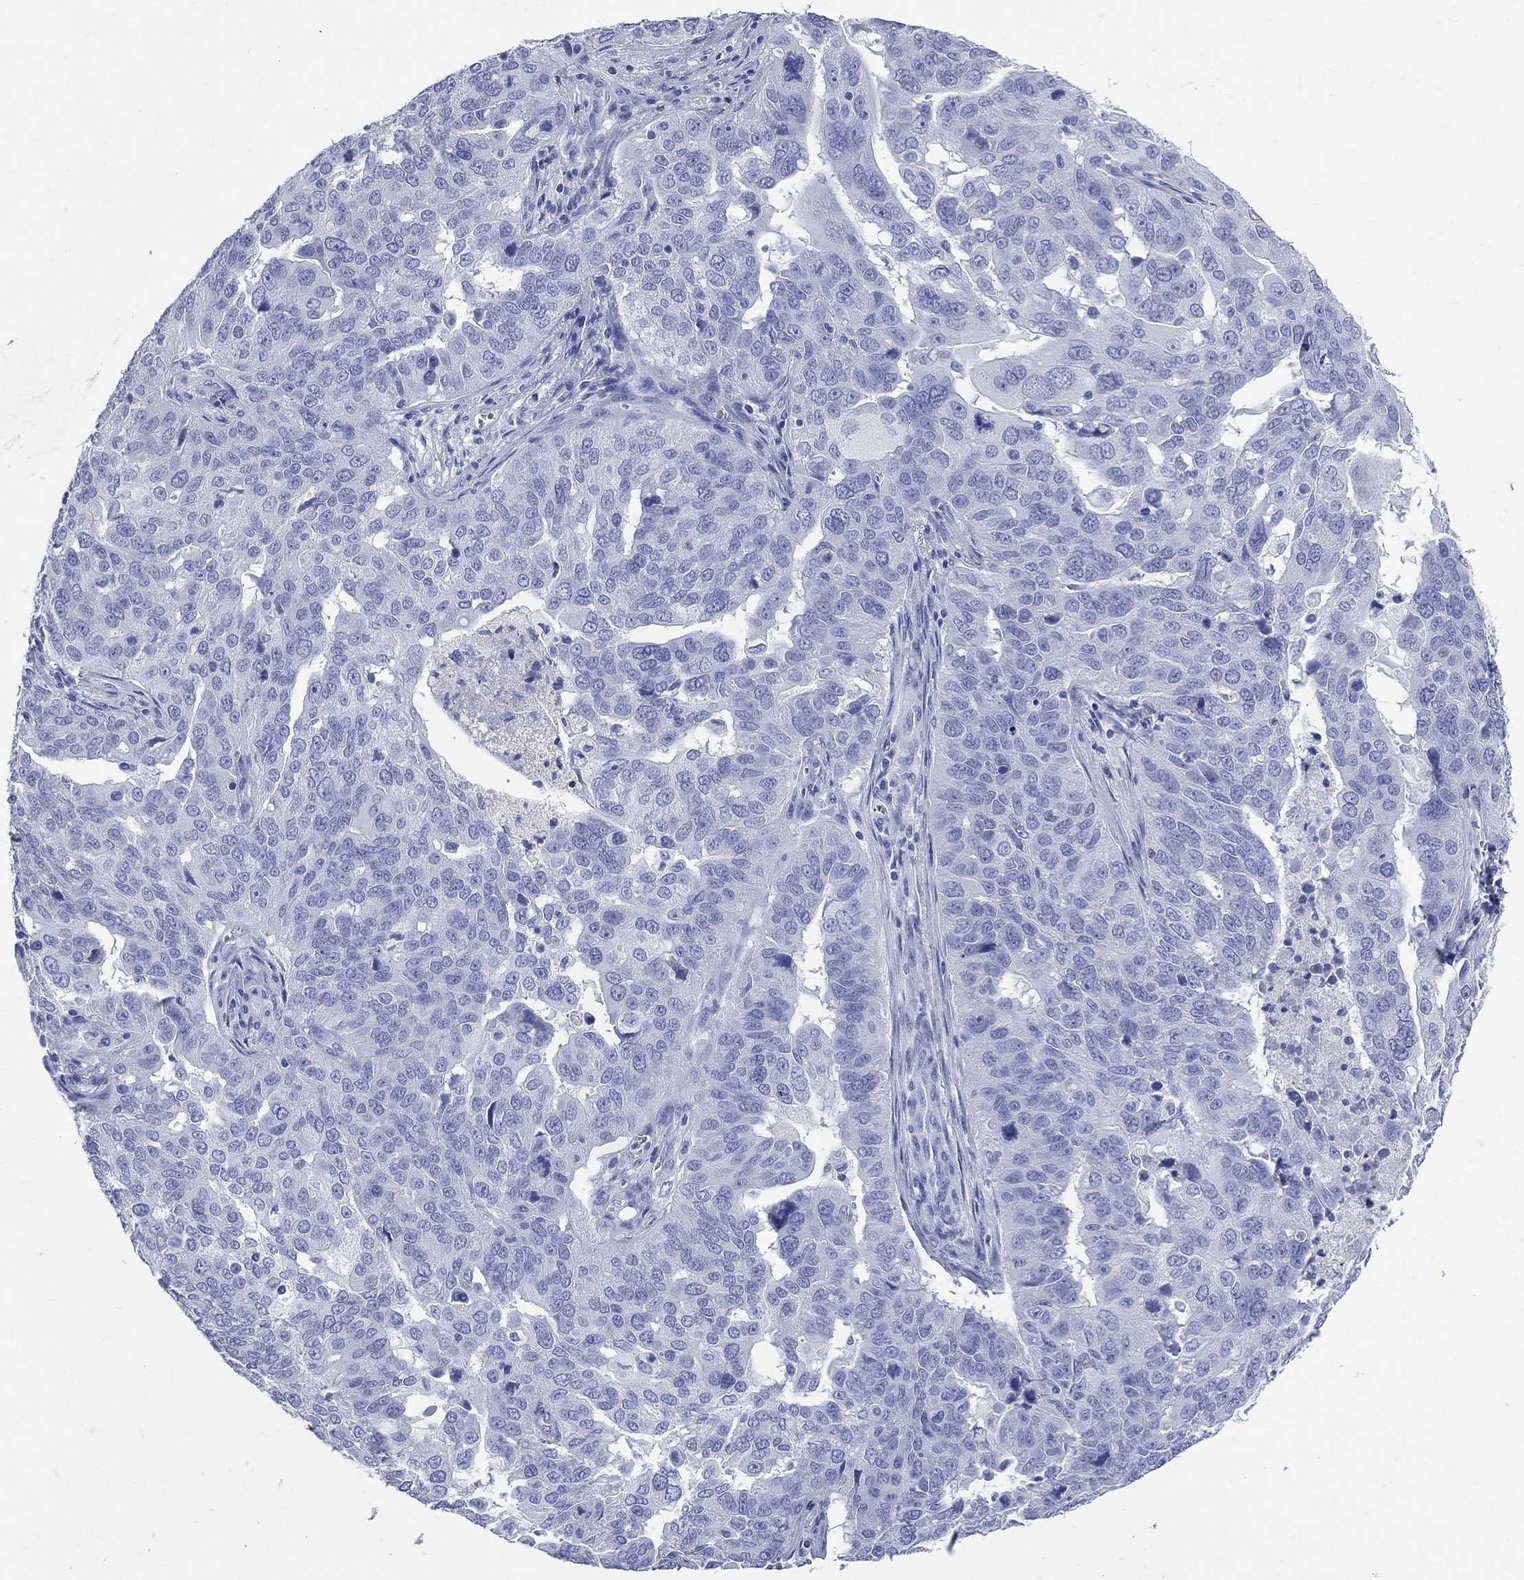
{"staining": {"intensity": "negative", "quantity": "none", "location": "none"}, "tissue": "ovarian cancer", "cell_type": "Tumor cells", "image_type": "cancer", "snomed": [{"axis": "morphology", "description": "Carcinoma, endometroid"}, {"axis": "topography", "description": "Soft tissue"}, {"axis": "topography", "description": "Ovary"}], "caption": "Immunohistochemistry micrograph of endometroid carcinoma (ovarian) stained for a protein (brown), which demonstrates no expression in tumor cells.", "gene": "SYP", "patient": {"sex": "female", "age": 52}}